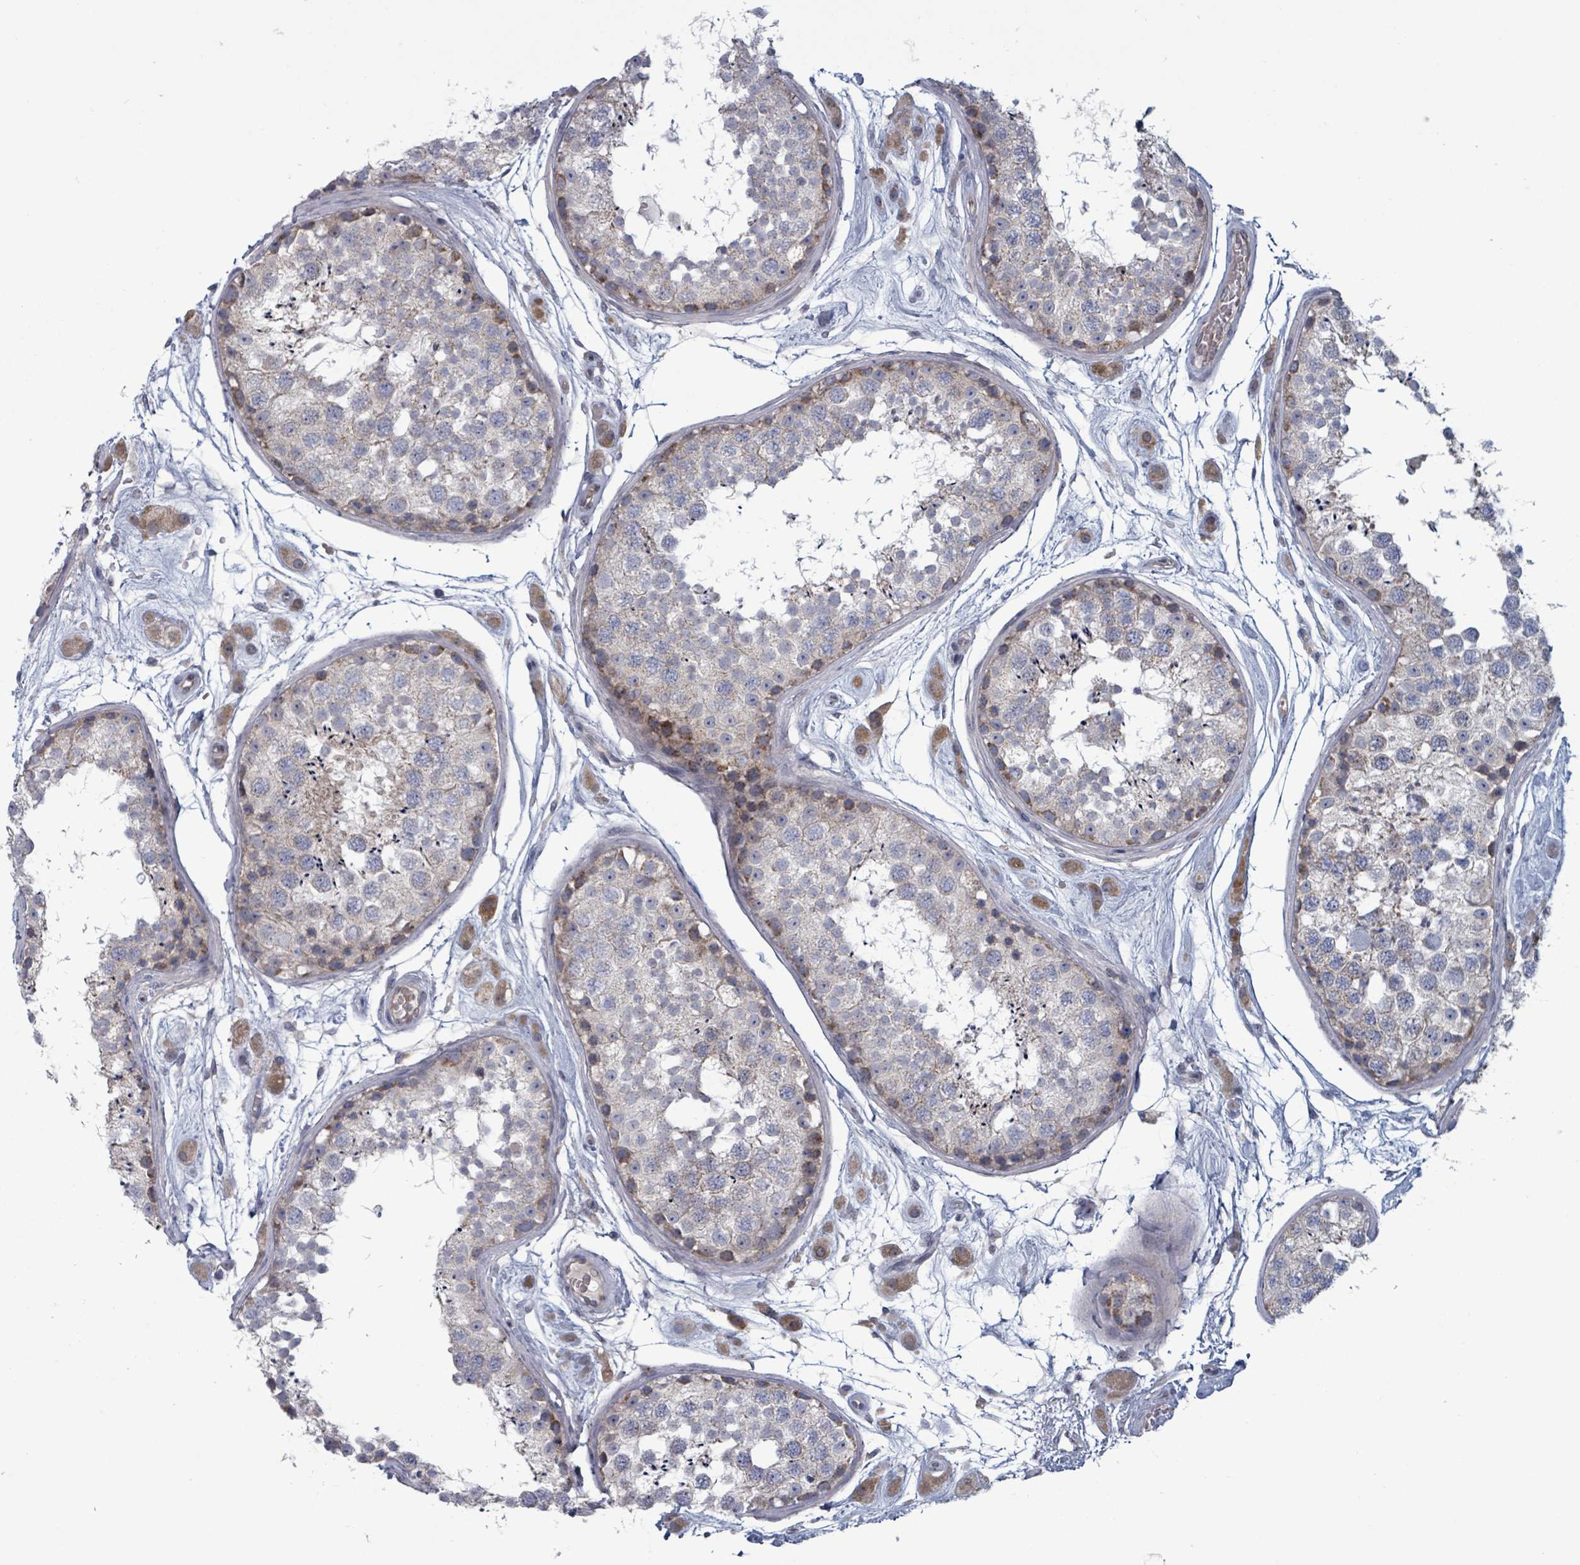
{"staining": {"intensity": "moderate", "quantity": "<25%", "location": "cytoplasmic/membranous"}, "tissue": "testis", "cell_type": "Cells in seminiferous ducts", "image_type": "normal", "snomed": [{"axis": "morphology", "description": "Normal tissue, NOS"}, {"axis": "topography", "description": "Testis"}], "caption": "Immunohistochemical staining of benign human testis shows <25% levels of moderate cytoplasmic/membranous protein positivity in about <25% of cells in seminiferous ducts. Using DAB (3,3'-diaminobenzidine) (brown) and hematoxylin (blue) stains, captured at high magnification using brightfield microscopy.", "gene": "FKBP1A", "patient": {"sex": "male", "age": 25}}